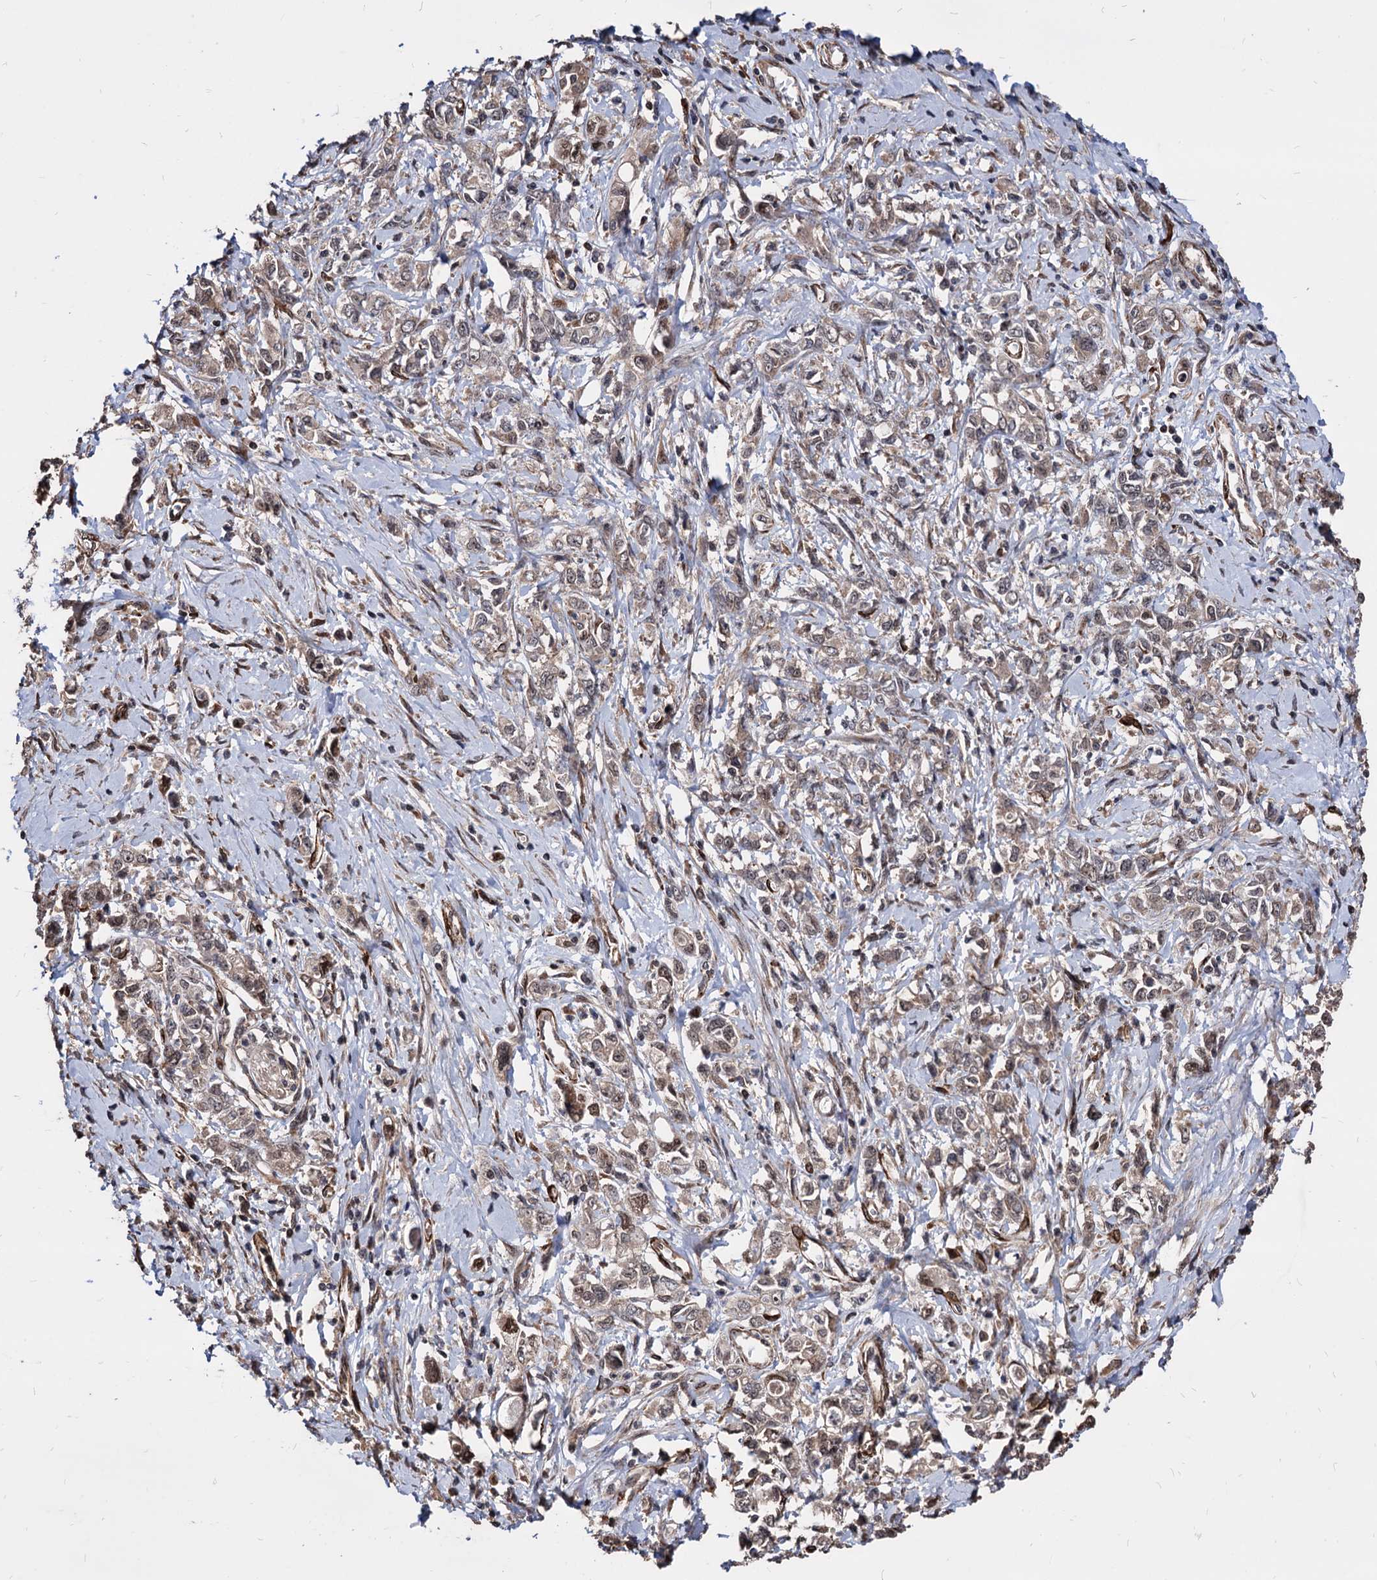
{"staining": {"intensity": "weak", "quantity": "25%-75%", "location": "cytoplasmic/membranous,nuclear"}, "tissue": "stomach cancer", "cell_type": "Tumor cells", "image_type": "cancer", "snomed": [{"axis": "morphology", "description": "Adenocarcinoma, NOS"}, {"axis": "topography", "description": "Stomach"}], "caption": "Immunohistochemistry (IHC) of adenocarcinoma (stomach) shows low levels of weak cytoplasmic/membranous and nuclear staining in approximately 25%-75% of tumor cells. (Stains: DAB in brown, nuclei in blue, Microscopy: brightfield microscopy at high magnification).", "gene": "ANKRD12", "patient": {"sex": "female", "age": 76}}